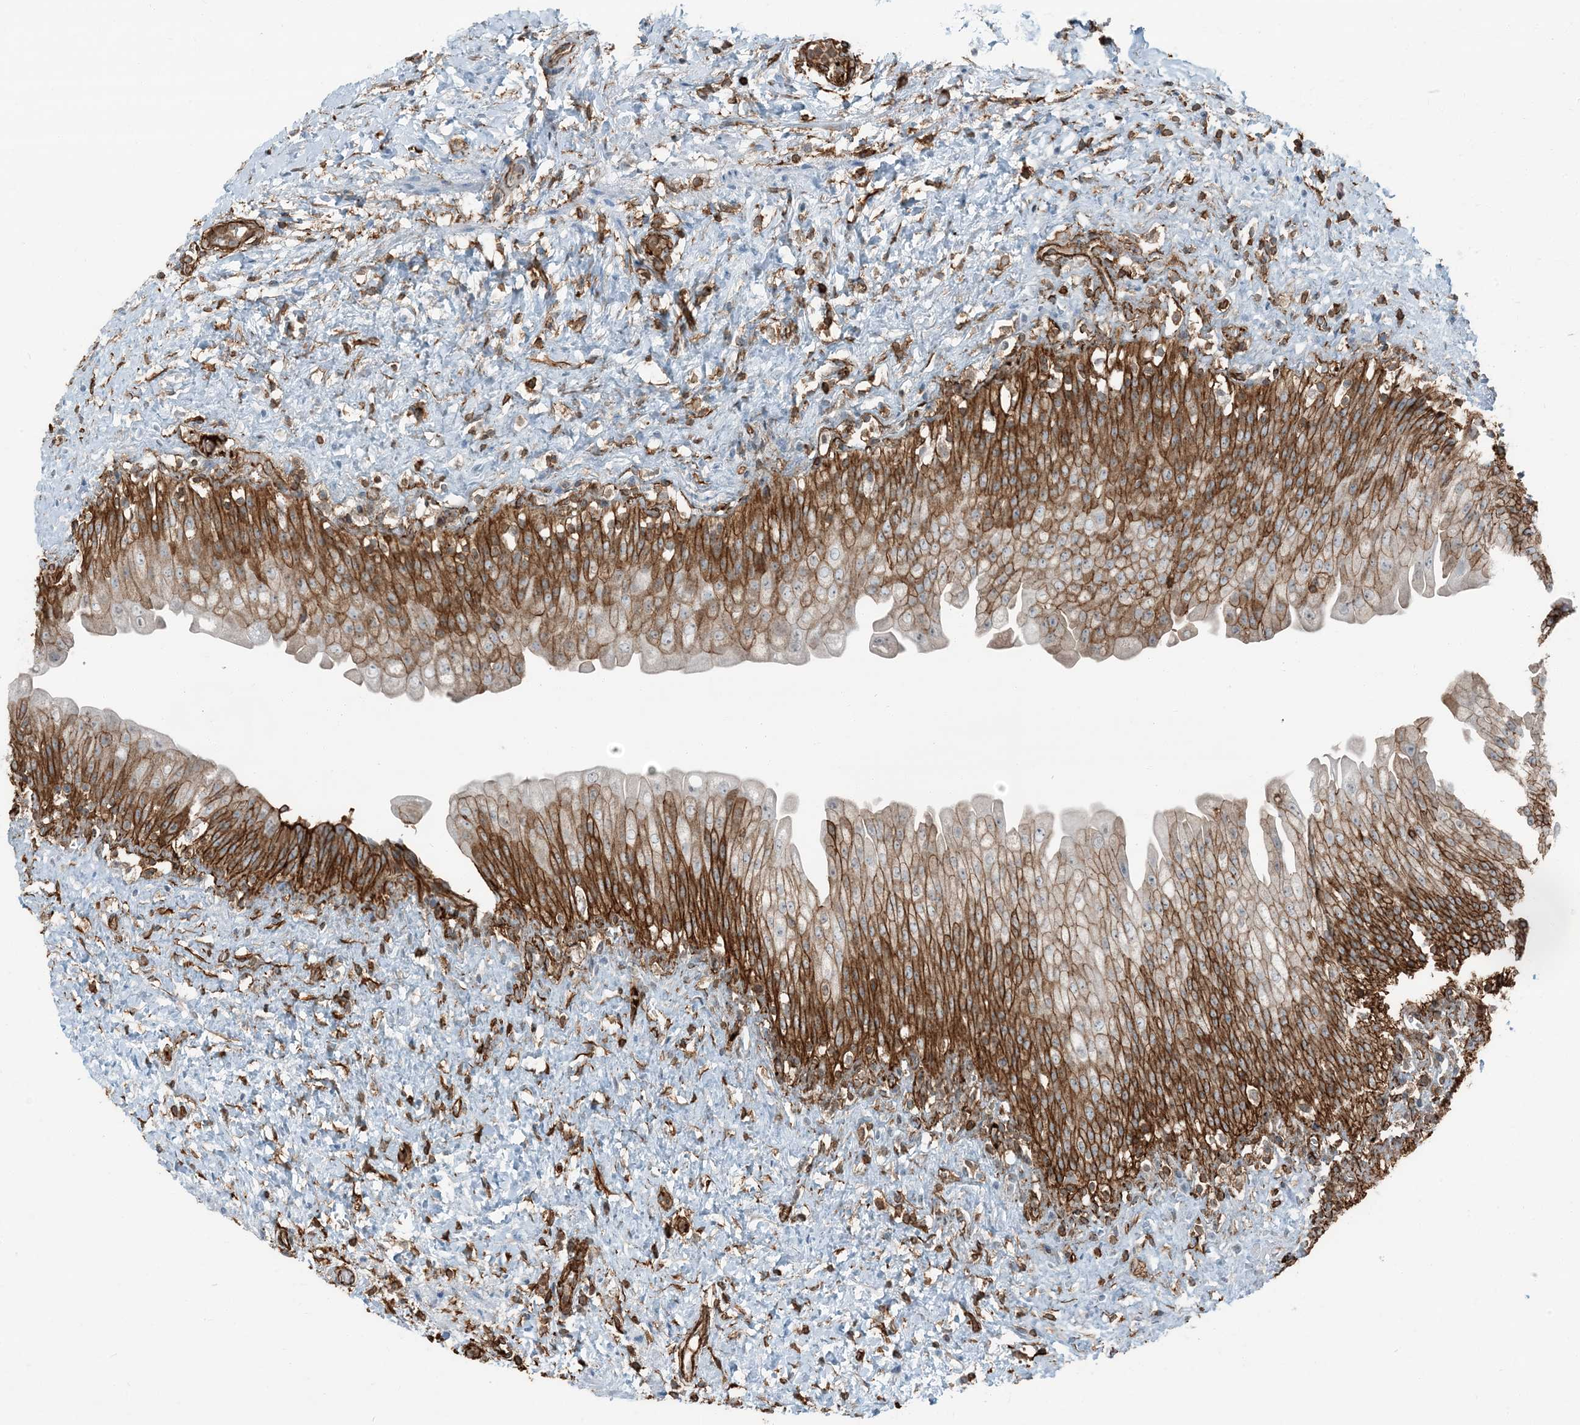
{"staining": {"intensity": "strong", "quantity": ">75%", "location": "cytoplasmic/membranous"}, "tissue": "urinary bladder", "cell_type": "Urothelial cells", "image_type": "normal", "snomed": [{"axis": "morphology", "description": "Normal tissue, NOS"}, {"axis": "topography", "description": "Urinary bladder"}], "caption": "Immunohistochemistry (IHC) of normal urinary bladder shows high levels of strong cytoplasmic/membranous positivity in approximately >75% of urothelial cells.", "gene": "APOBEC3C", "patient": {"sex": "female", "age": 27}}